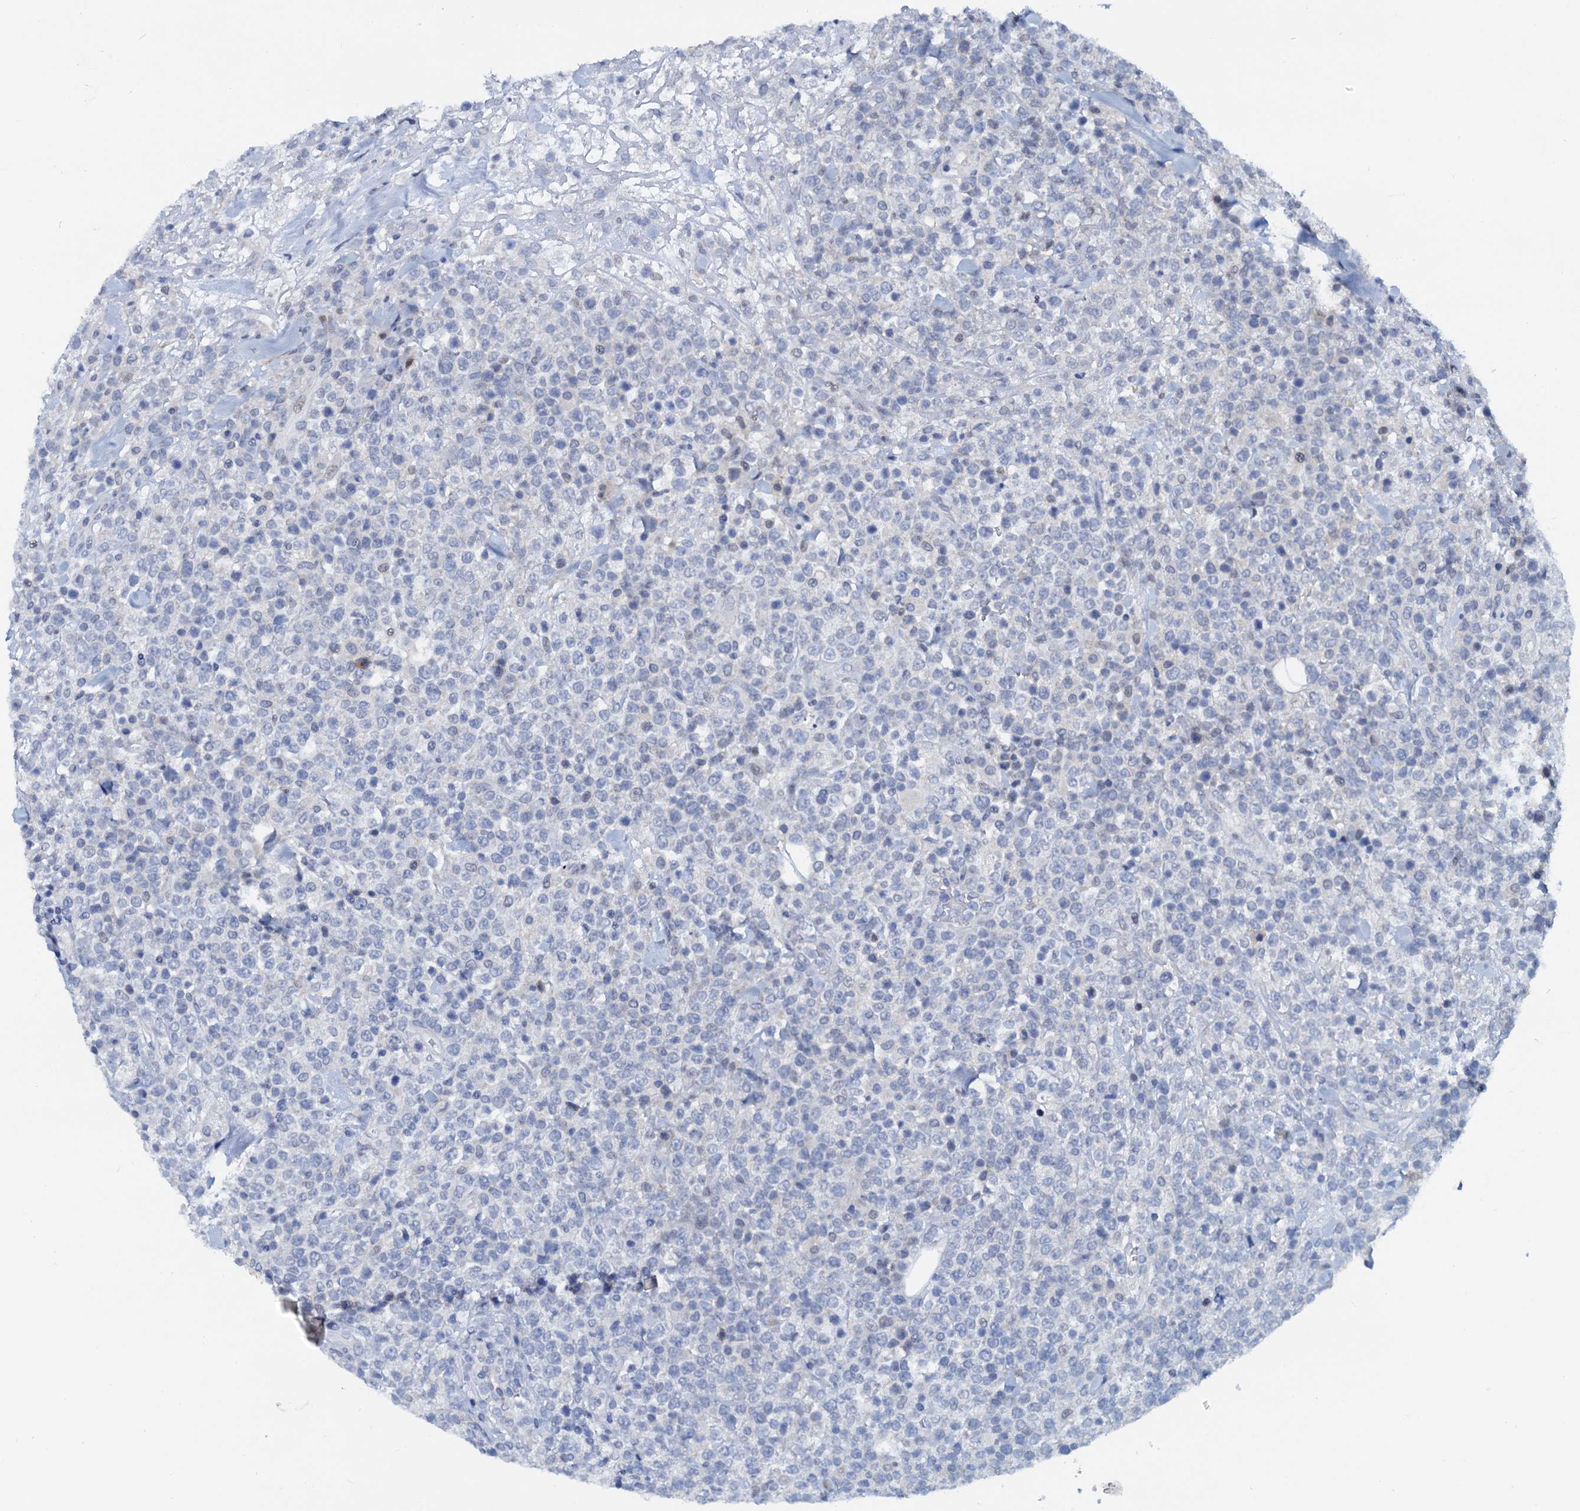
{"staining": {"intensity": "negative", "quantity": "none", "location": "none"}, "tissue": "lymphoma", "cell_type": "Tumor cells", "image_type": "cancer", "snomed": [{"axis": "morphology", "description": "Malignant lymphoma, non-Hodgkin's type, High grade"}, {"axis": "topography", "description": "Colon"}], "caption": "Image shows no significant protein positivity in tumor cells of lymphoma.", "gene": "PTGES3", "patient": {"sex": "female", "age": 53}}